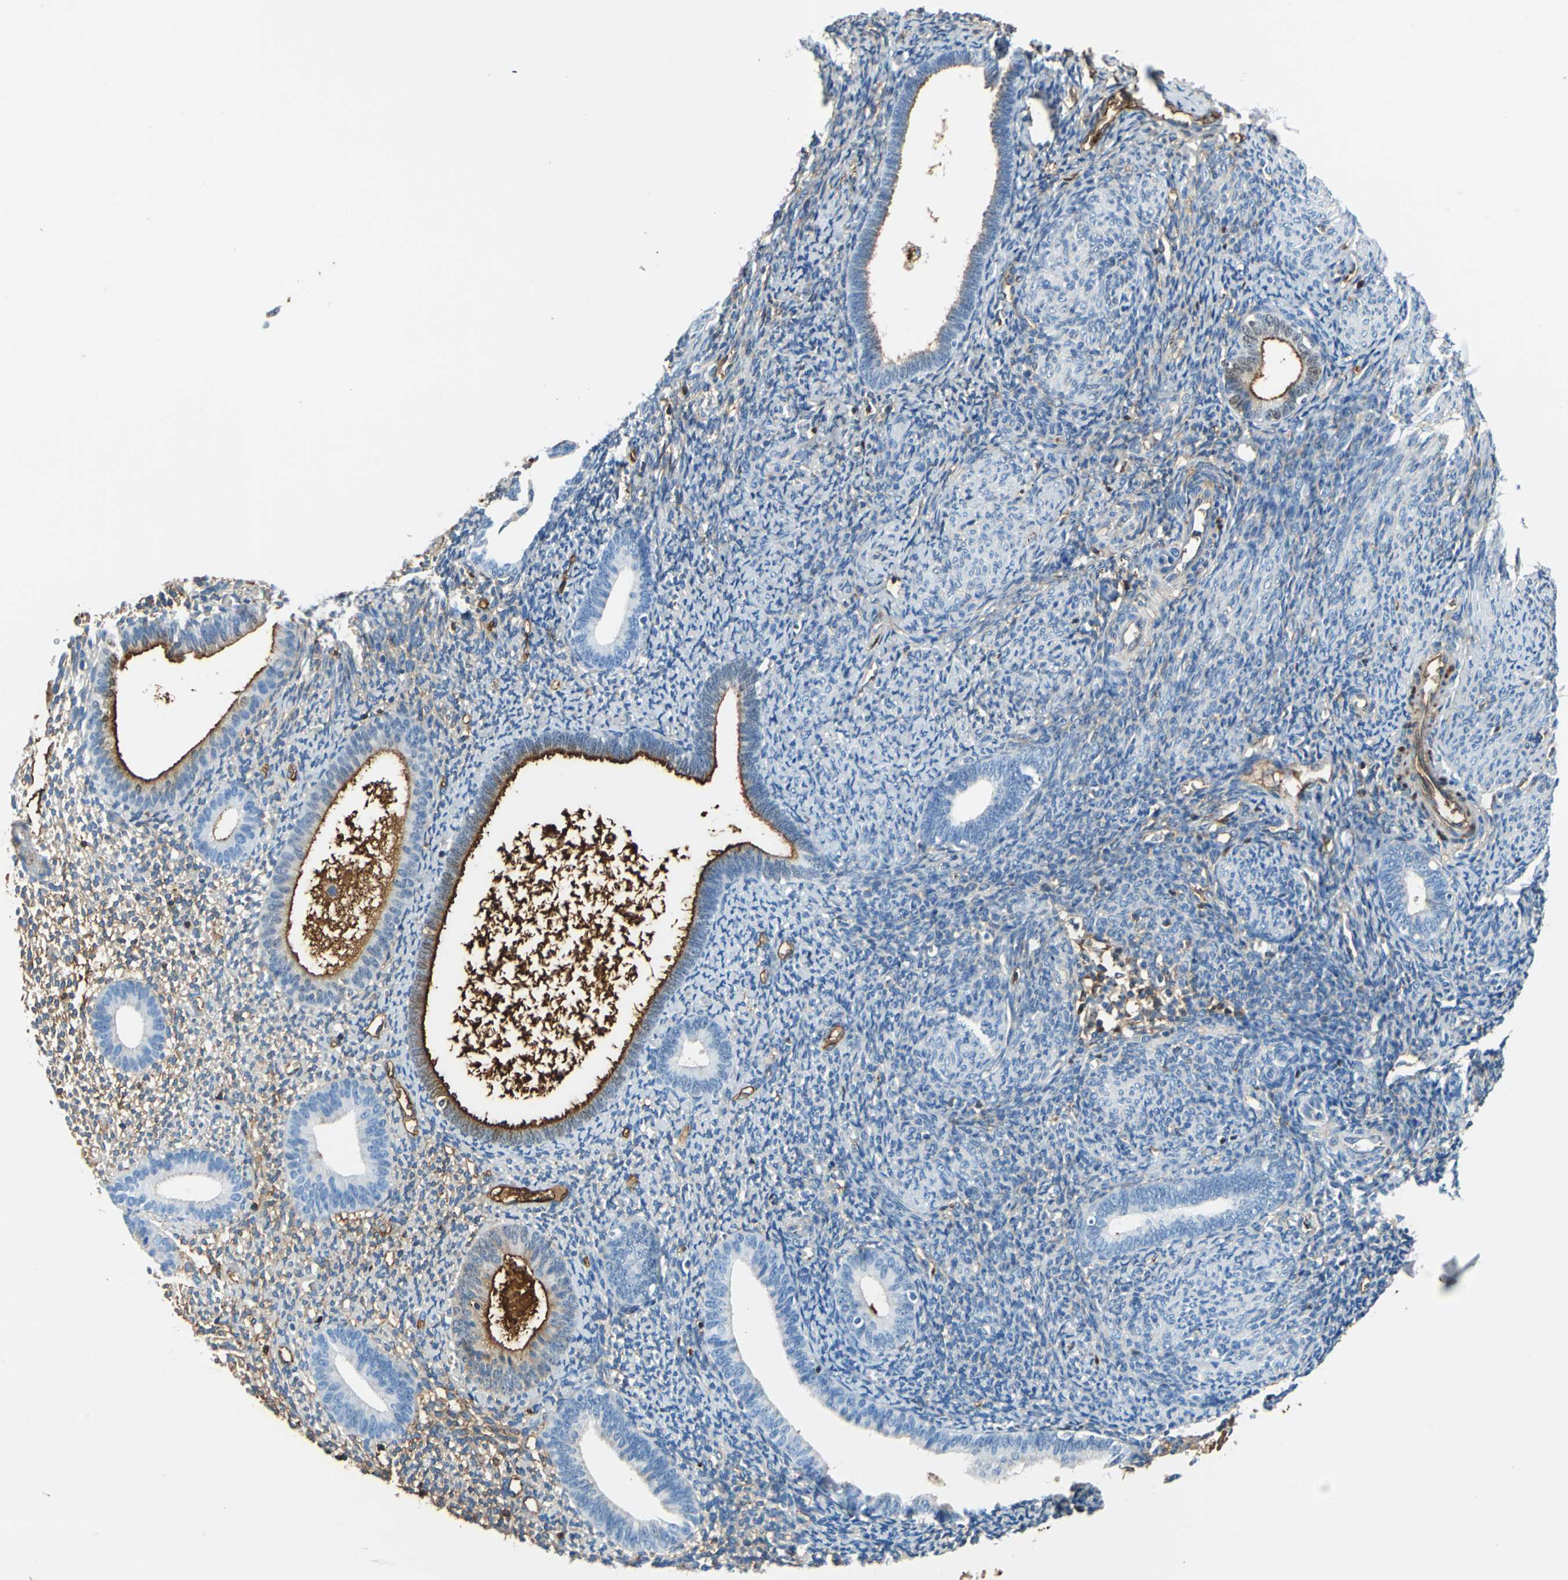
{"staining": {"intensity": "moderate", "quantity": "<25%", "location": "cytoplasmic/membranous"}, "tissue": "endometrium", "cell_type": "Cells in endometrial stroma", "image_type": "normal", "snomed": [{"axis": "morphology", "description": "Normal tissue, NOS"}, {"axis": "topography", "description": "Smooth muscle"}, {"axis": "topography", "description": "Endometrium"}], "caption": "The histopathology image shows staining of unremarkable endometrium, revealing moderate cytoplasmic/membranous protein staining (brown color) within cells in endometrial stroma.", "gene": "ALB", "patient": {"sex": "female", "age": 57}}